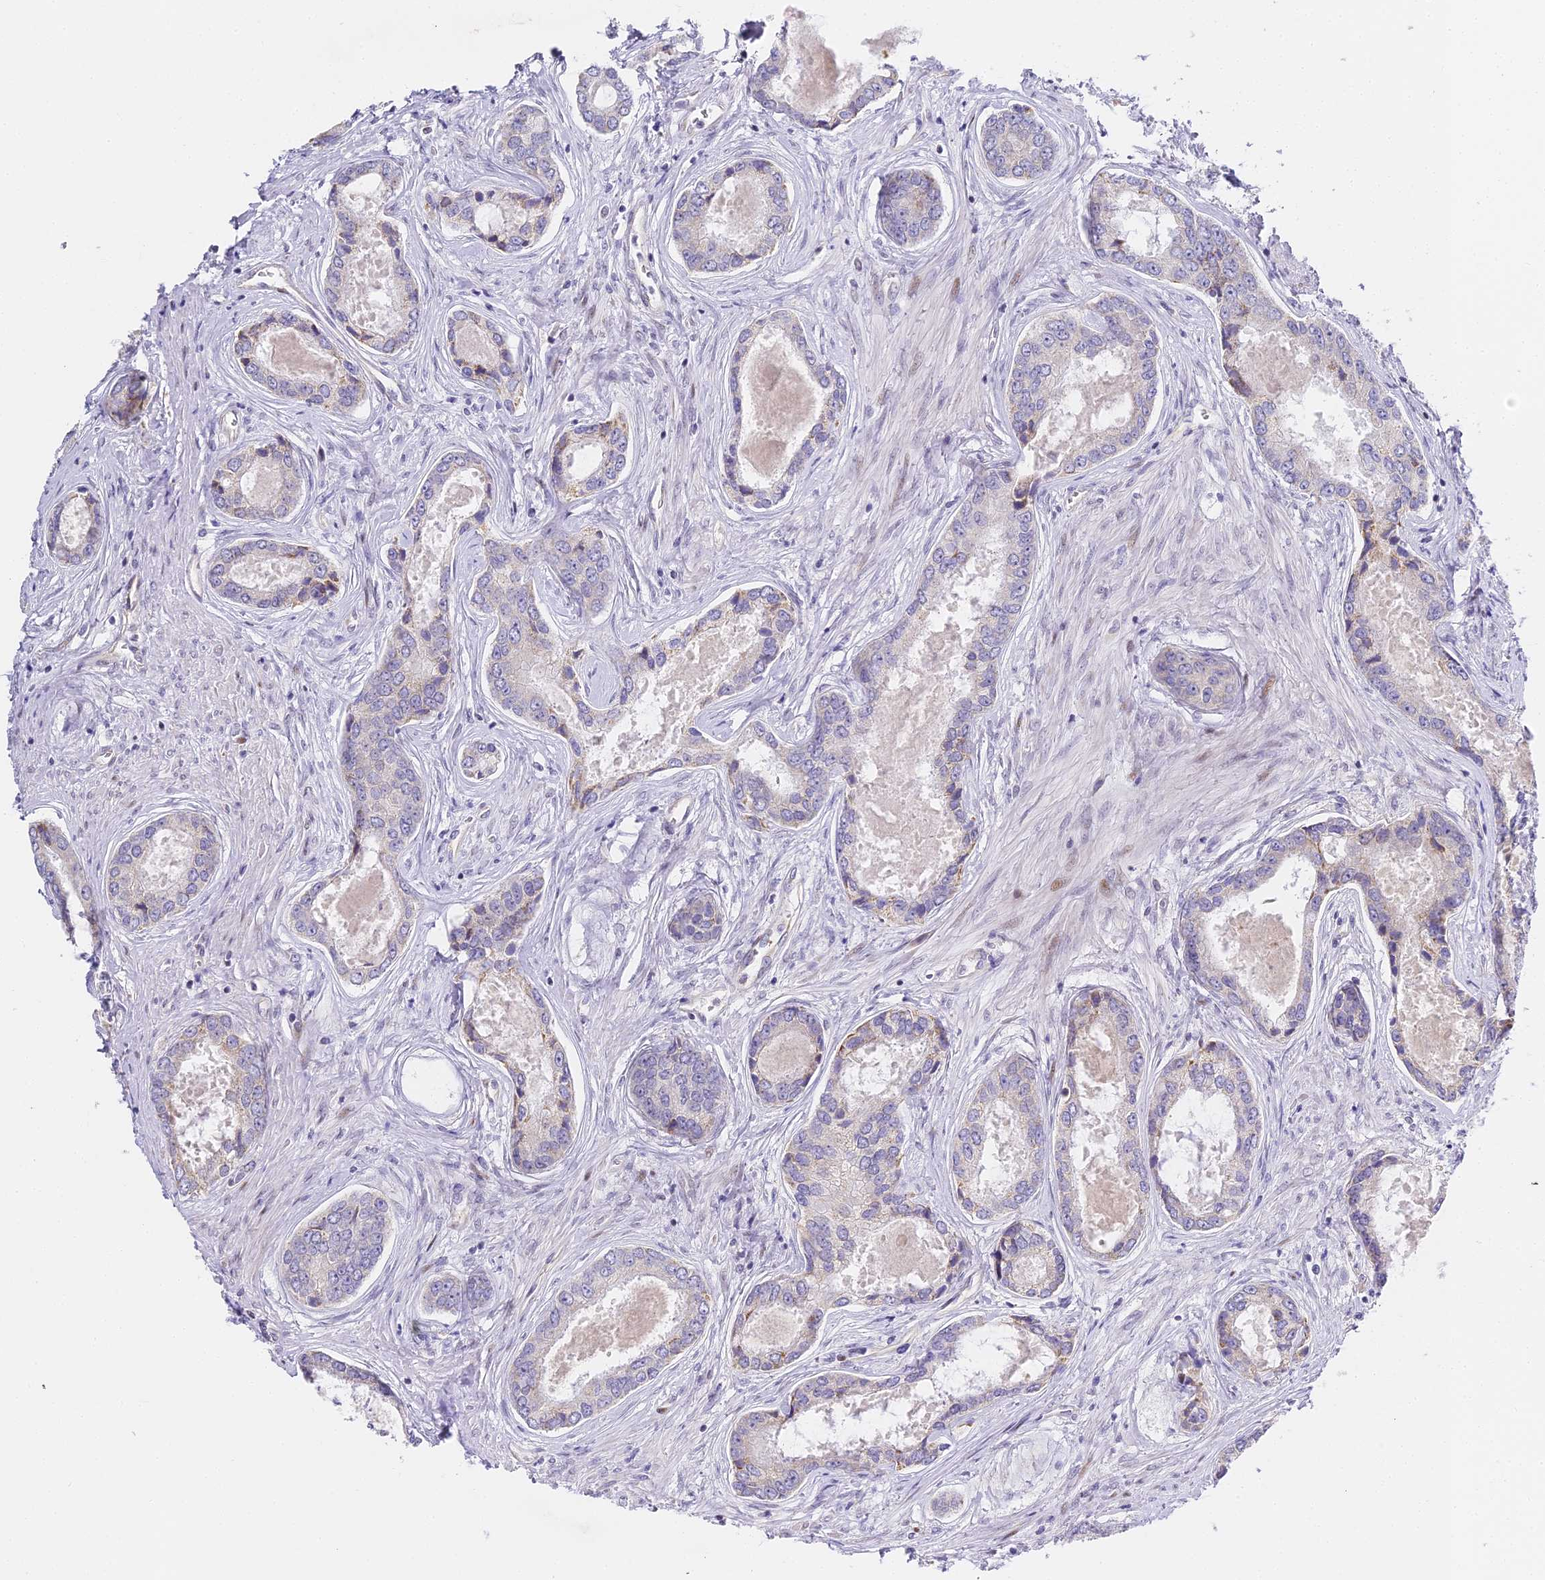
{"staining": {"intensity": "weak", "quantity": "<25%", "location": "cytoplasmic/membranous"}, "tissue": "prostate cancer", "cell_type": "Tumor cells", "image_type": "cancer", "snomed": [{"axis": "morphology", "description": "Adenocarcinoma, Low grade"}, {"axis": "topography", "description": "Prostate"}], "caption": "Tumor cells show no significant staining in prostate cancer.", "gene": "SERP1", "patient": {"sex": "male", "age": 68}}